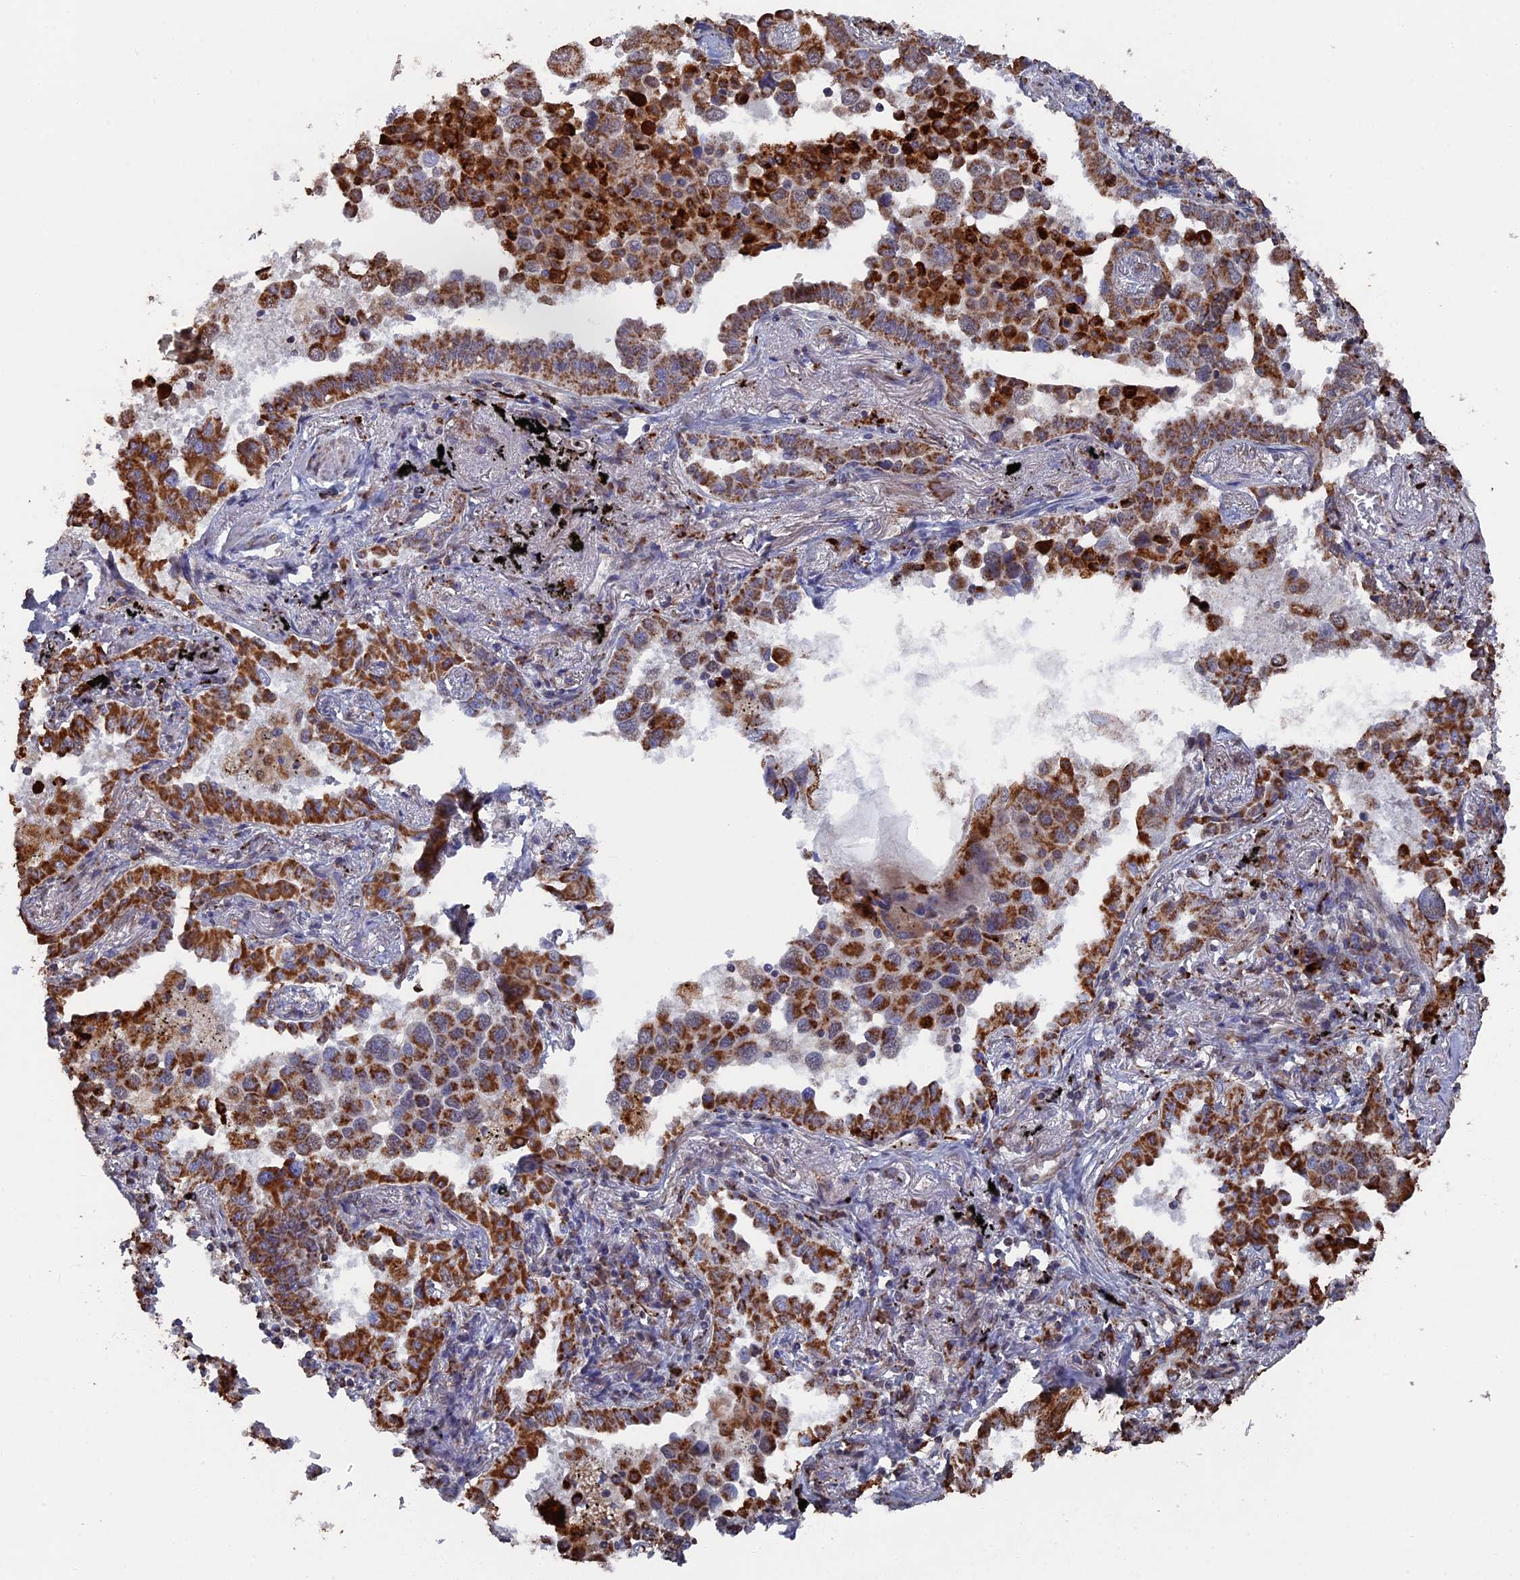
{"staining": {"intensity": "moderate", "quantity": ">75%", "location": "cytoplasmic/membranous"}, "tissue": "lung cancer", "cell_type": "Tumor cells", "image_type": "cancer", "snomed": [{"axis": "morphology", "description": "Adenocarcinoma, NOS"}, {"axis": "topography", "description": "Lung"}], "caption": "This micrograph reveals immunohistochemistry staining of human lung cancer (adenocarcinoma), with medium moderate cytoplasmic/membranous staining in approximately >75% of tumor cells.", "gene": "SMG9", "patient": {"sex": "male", "age": 67}}